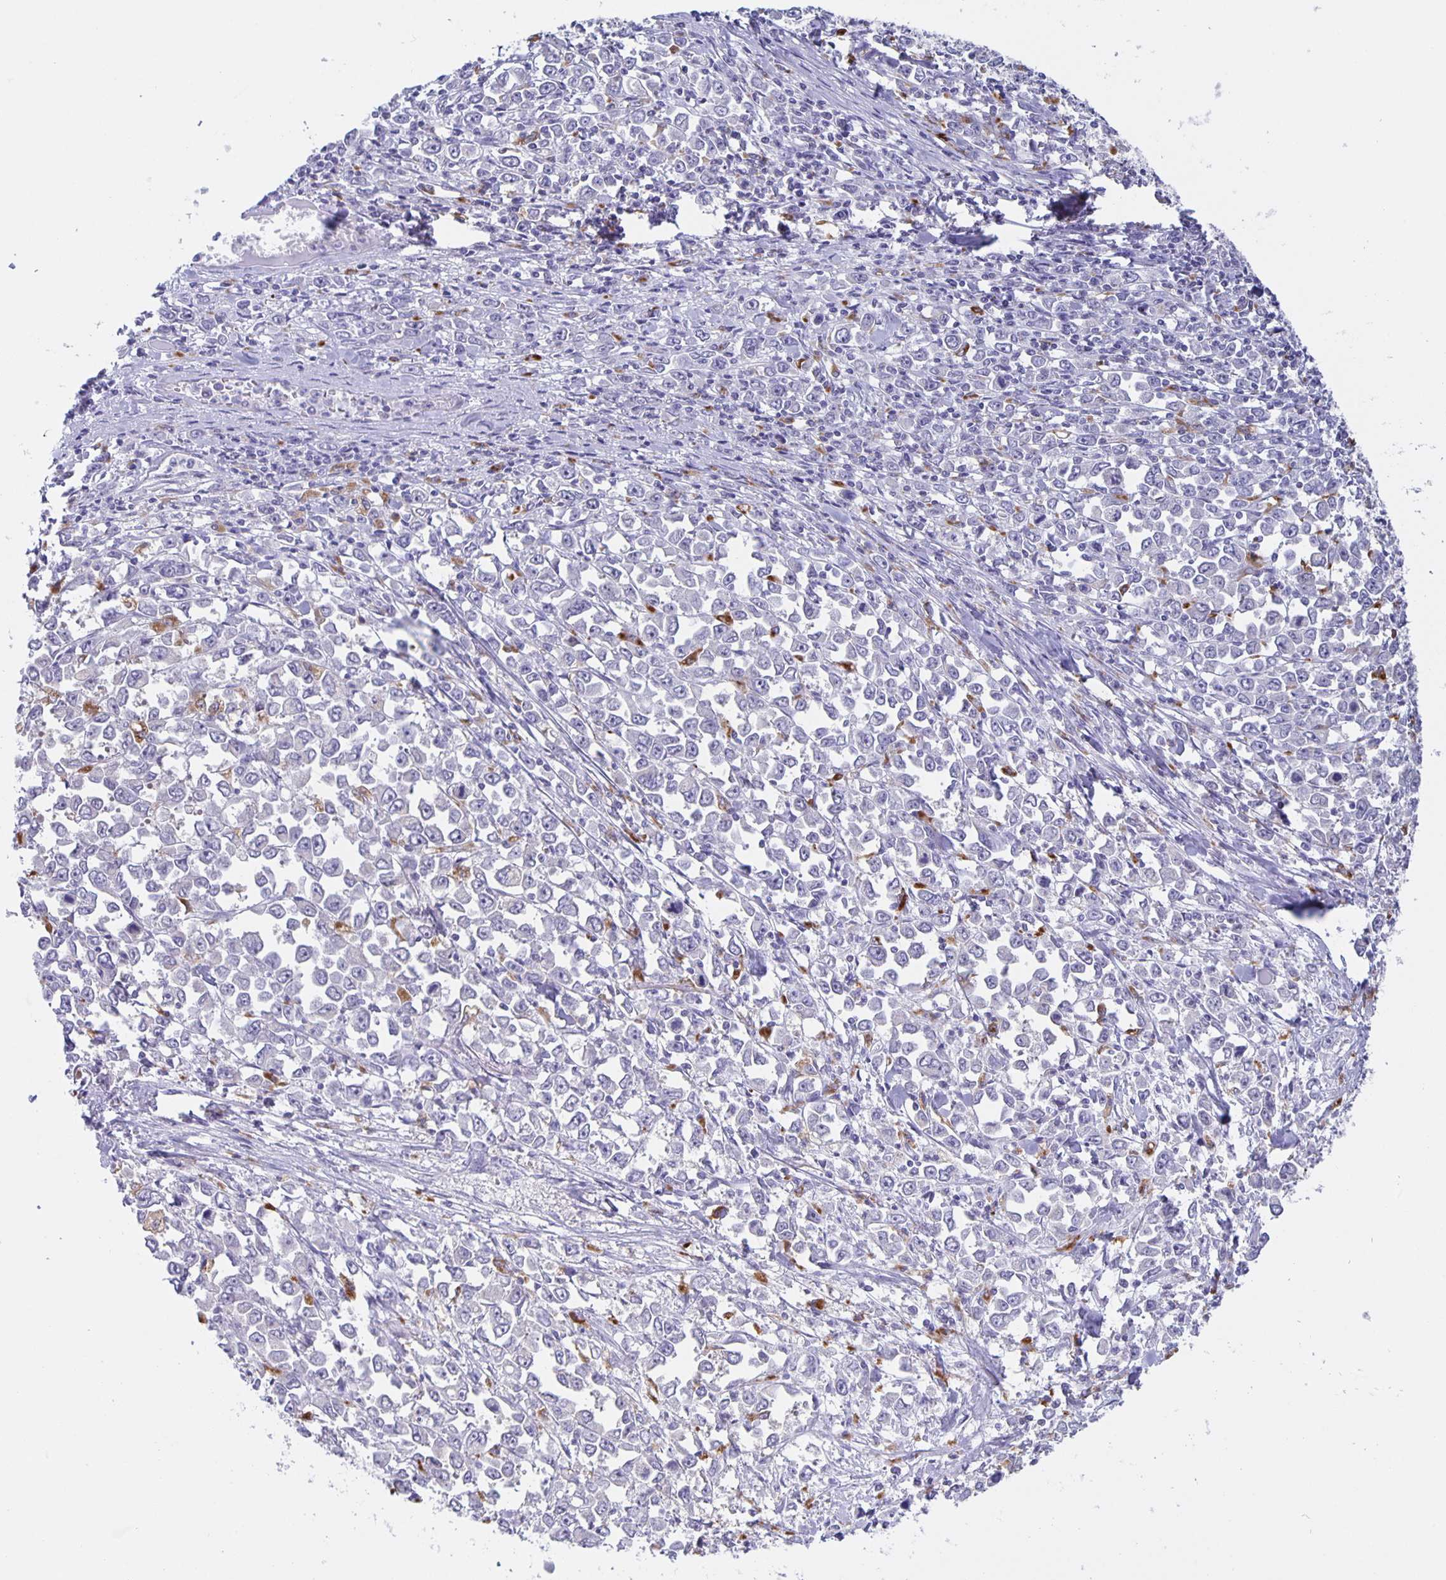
{"staining": {"intensity": "negative", "quantity": "none", "location": "none"}, "tissue": "stomach cancer", "cell_type": "Tumor cells", "image_type": "cancer", "snomed": [{"axis": "morphology", "description": "Adenocarcinoma, NOS"}, {"axis": "topography", "description": "Stomach, upper"}], "caption": "Protein analysis of stomach adenocarcinoma shows no significant positivity in tumor cells. The staining was performed using DAB to visualize the protein expression in brown, while the nuclei were stained in blue with hematoxylin (Magnification: 20x).", "gene": "LIPA", "patient": {"sex": "male", "age": 70}}